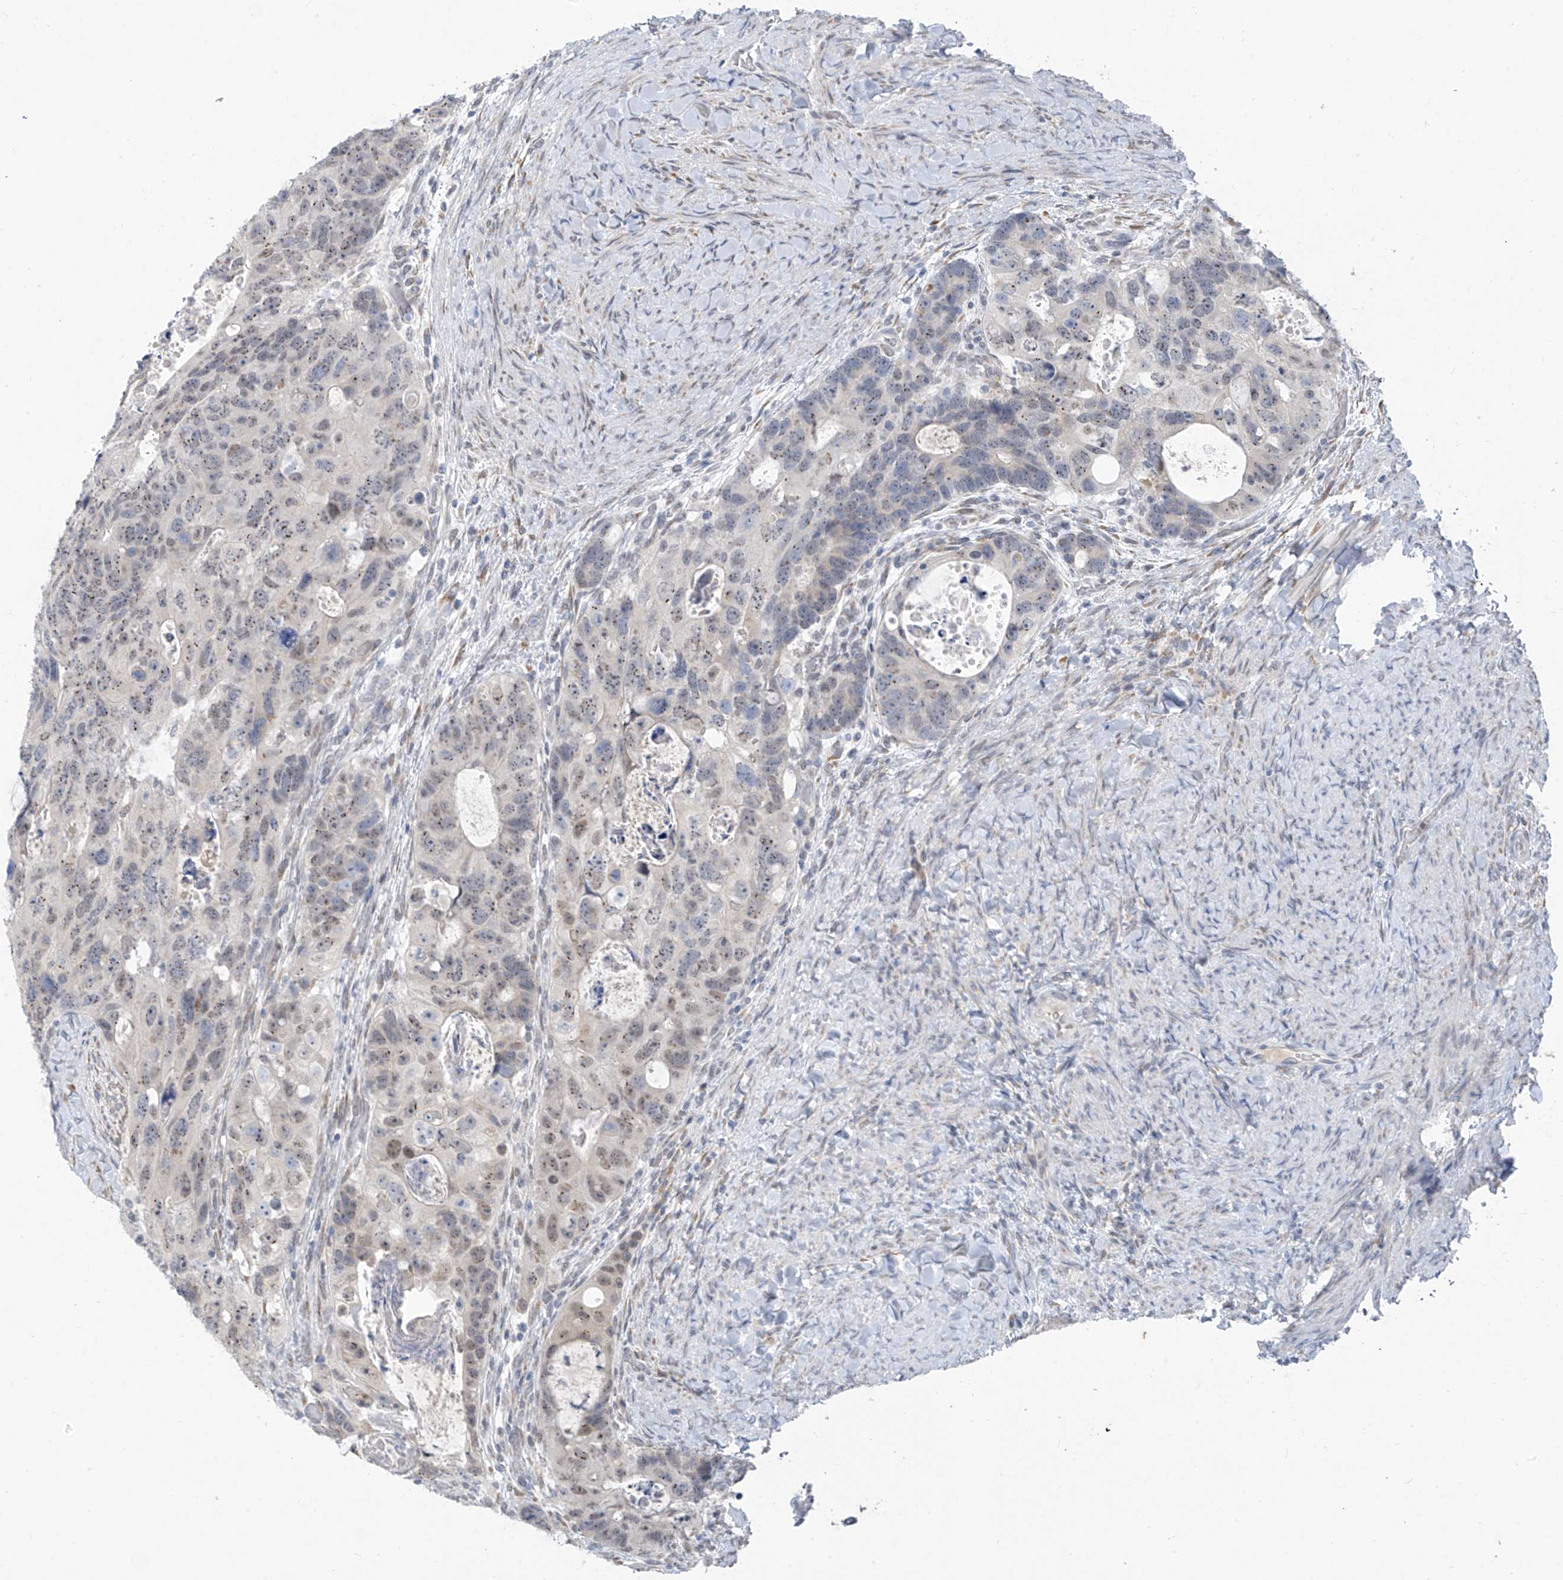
{"staining": {"intensity": "weak", "quantity": "25%-75%", "location": "nuclear"}, "tissue": "colorectal cancer", "cell_type": "Tumor cells", "image_type": "cancer", "snomed": [{"axis": "morphology", "description": "Adenocarcinoma, NOS"}, {"axis": "topography", "description": "Rectum"}], "caption": "Adenocarcinoma (colorectal) tissue reveals weak nuclear staining in approximately 25%-75% of tumor cells The staining was performed using DAB, with brown indicating positive protein expression. Nuclei are stained blue with hematoxylin.", "gene": "CYP4V2", "patient": {"sex": "male", "age": 59}}